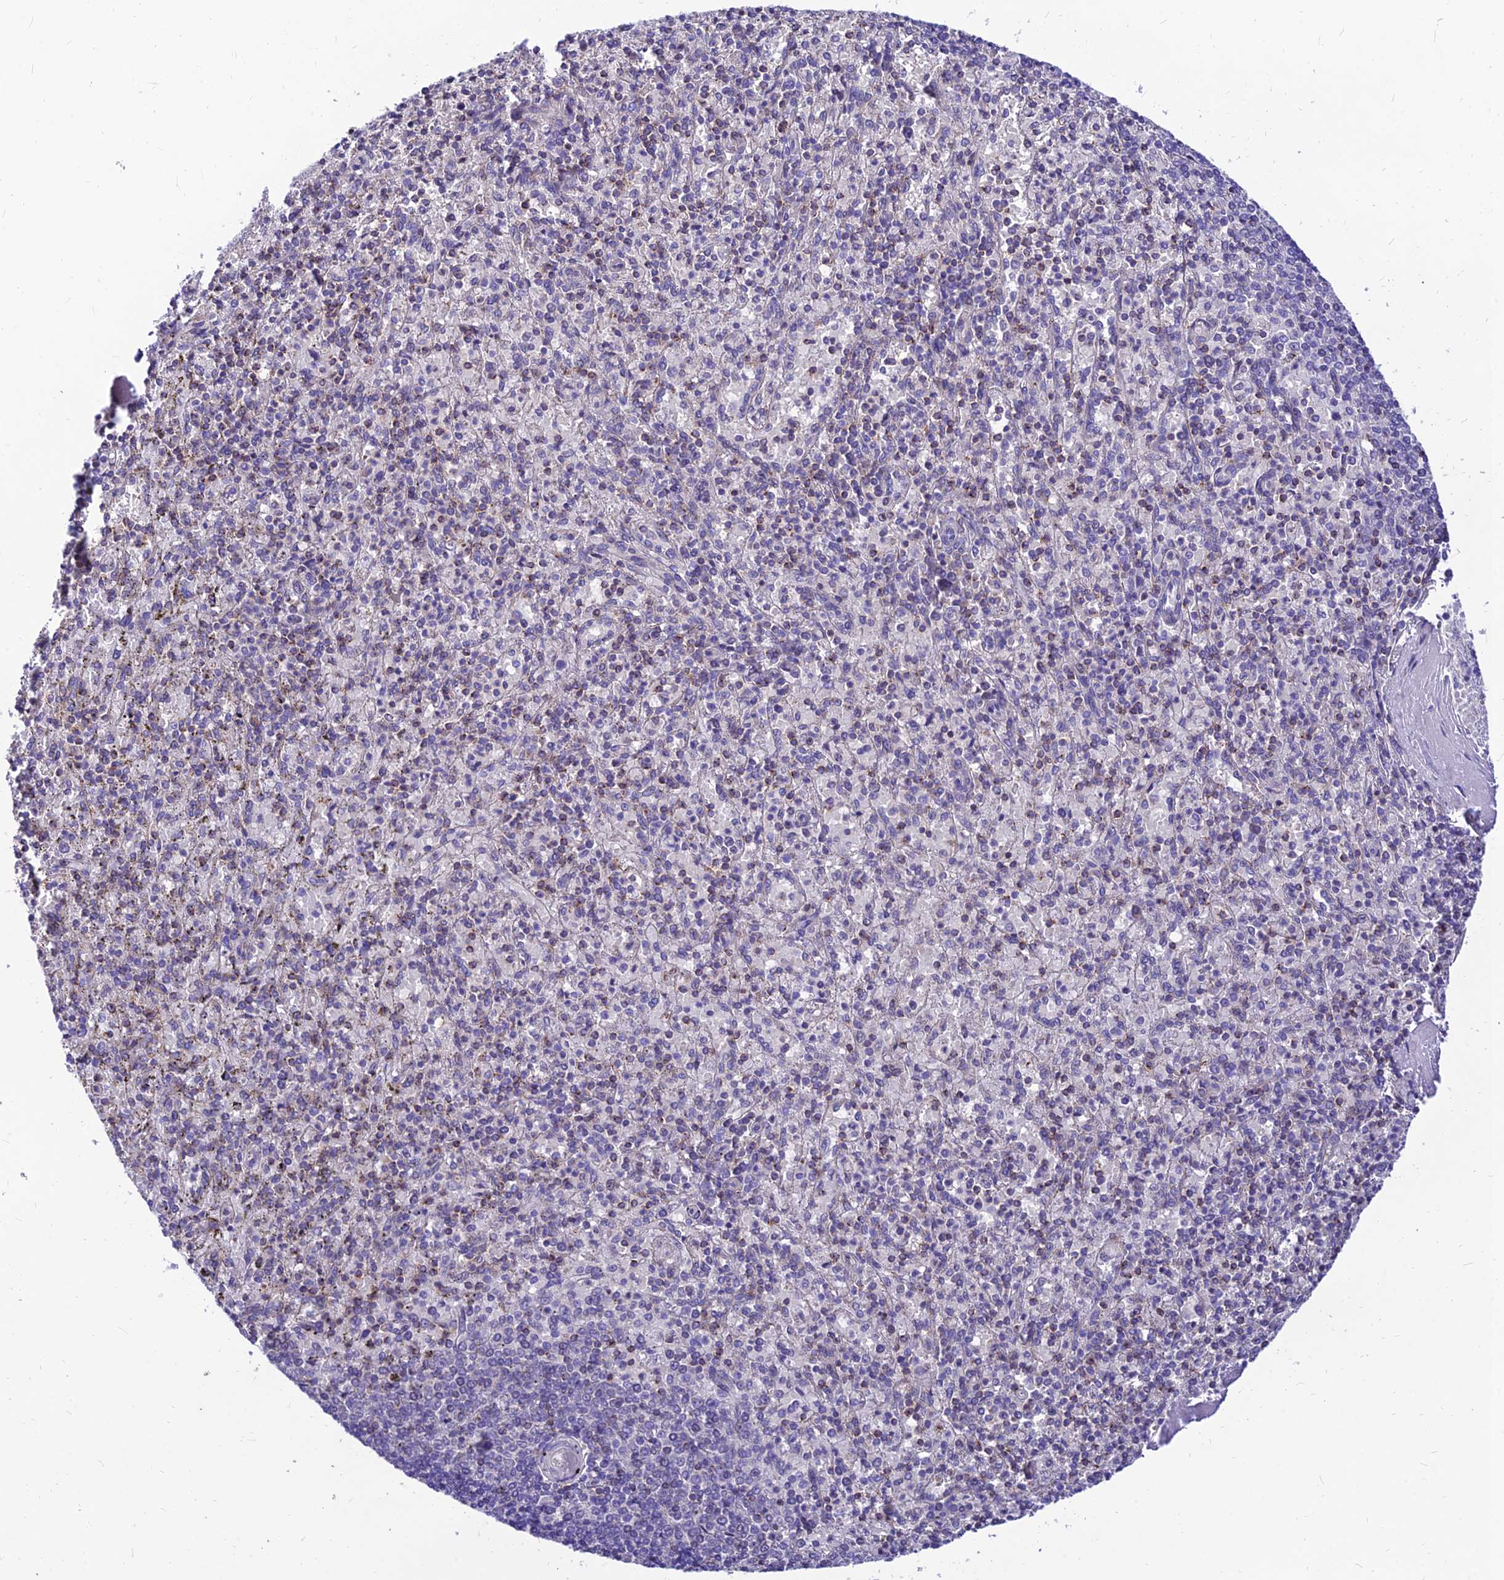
{"staining": {"intensity": "weak", "quantity": "<25%", "location": "cytoplasmic/membranous"}, "tissue": "spleen", "cell_type": "Cells in red pulp", "image_type": "normal", "snomed": [{"axis": "morphology", "description": "Normal tissue, NOS"}, {"axis": "topography", "description": "Spleen"}], "caption": "Immunohistochemistry image of benign spleen: spleen stained with DAB displays no significant protein staining in cells in red pulp.", "gene": "C6orf132", "patient": {"sex": "male", "age": 82}}